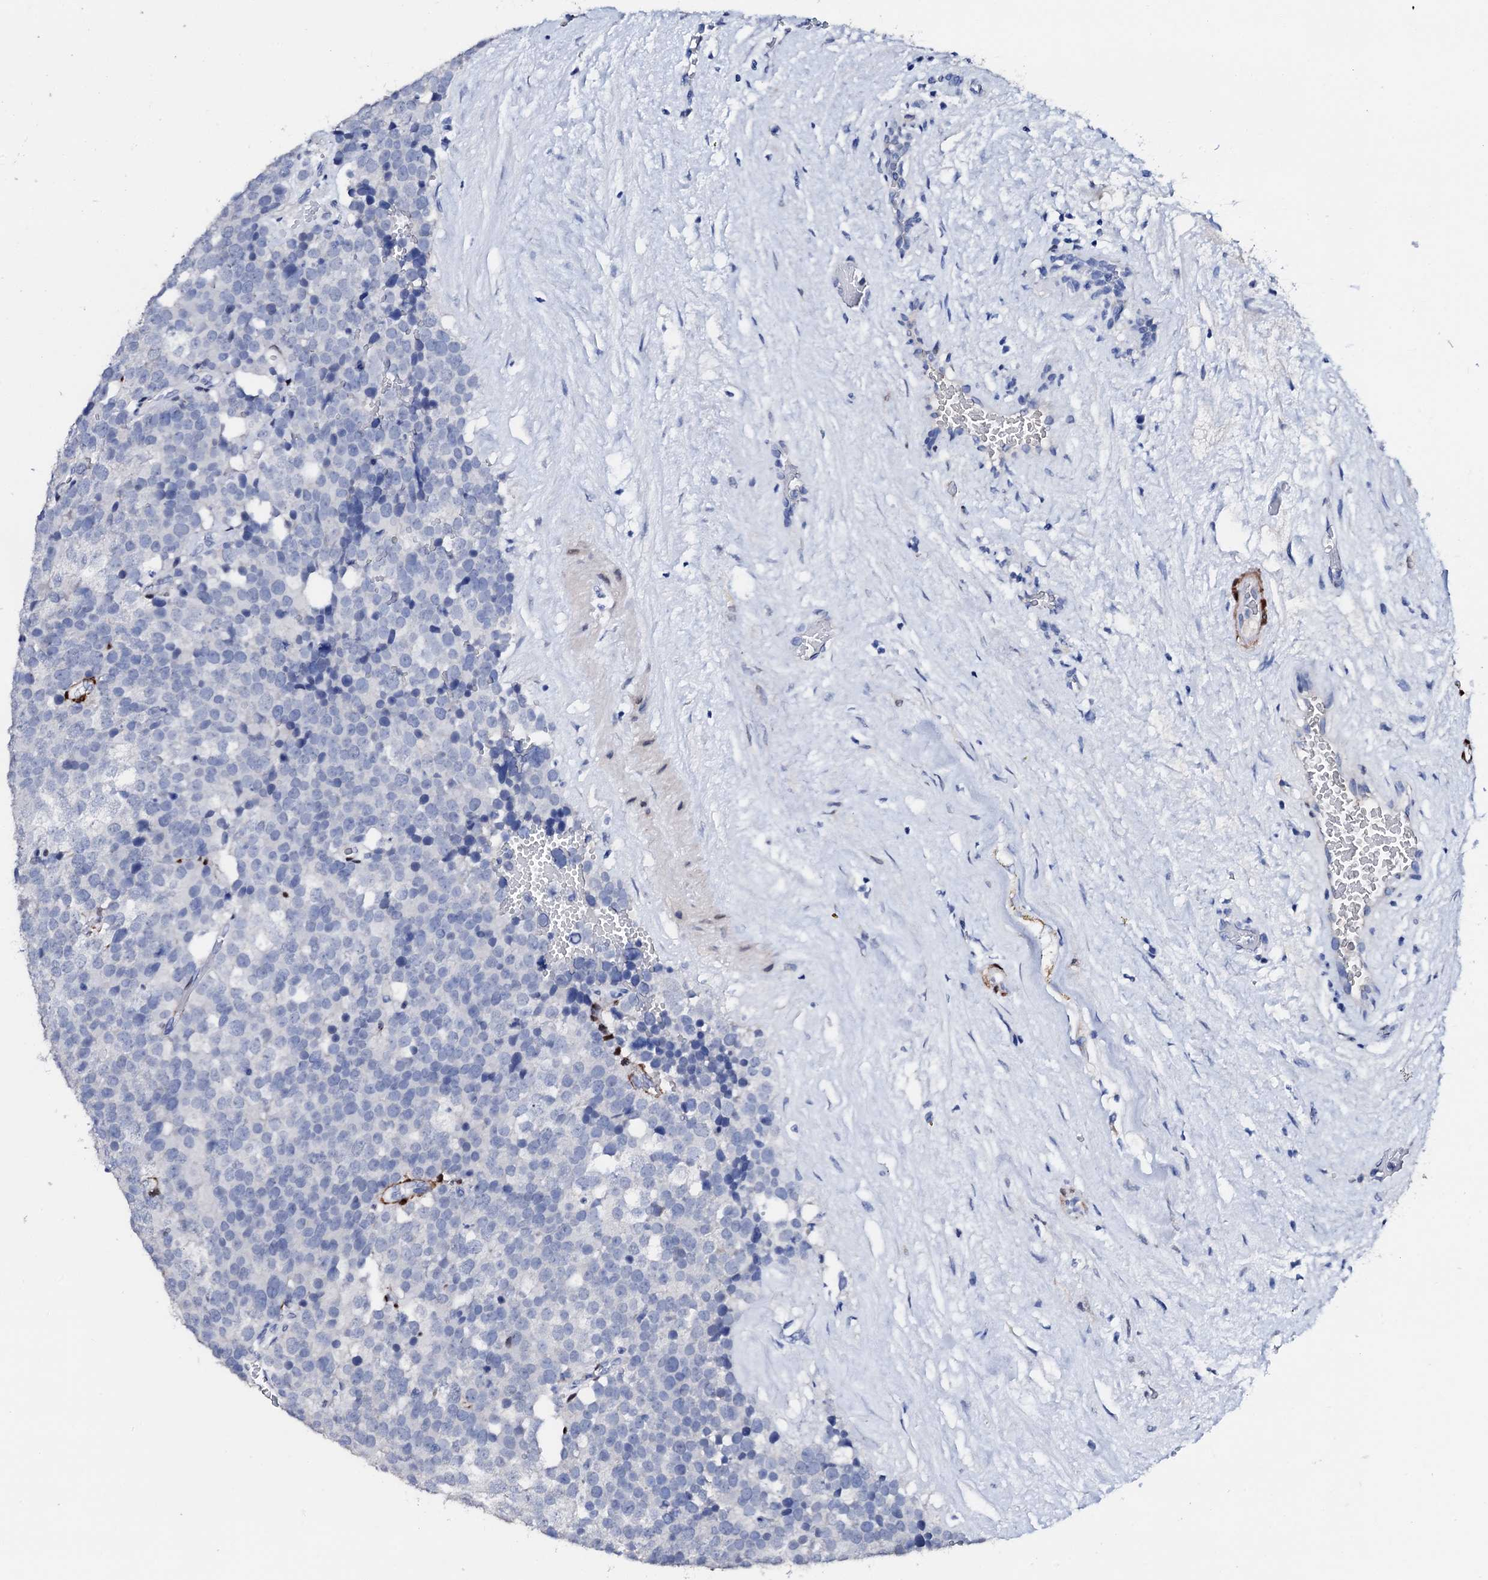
{"staining": {"intensity": "negative", "quantity": "none", "location": "none"}, "tissue": "testis cancer", "cell_type": "Tumor cells", "image_type": "cancer", "snomed": [{"axis": "morphology", "description": "Seminoma, NOS"}, {"axis": "topography", "description": "Testis"}], "caption": "Tumor cells show no significant protein expression in testis seminoma.", "gene": "NRIP2", "patient": {"sex": "male", "age": 71}}